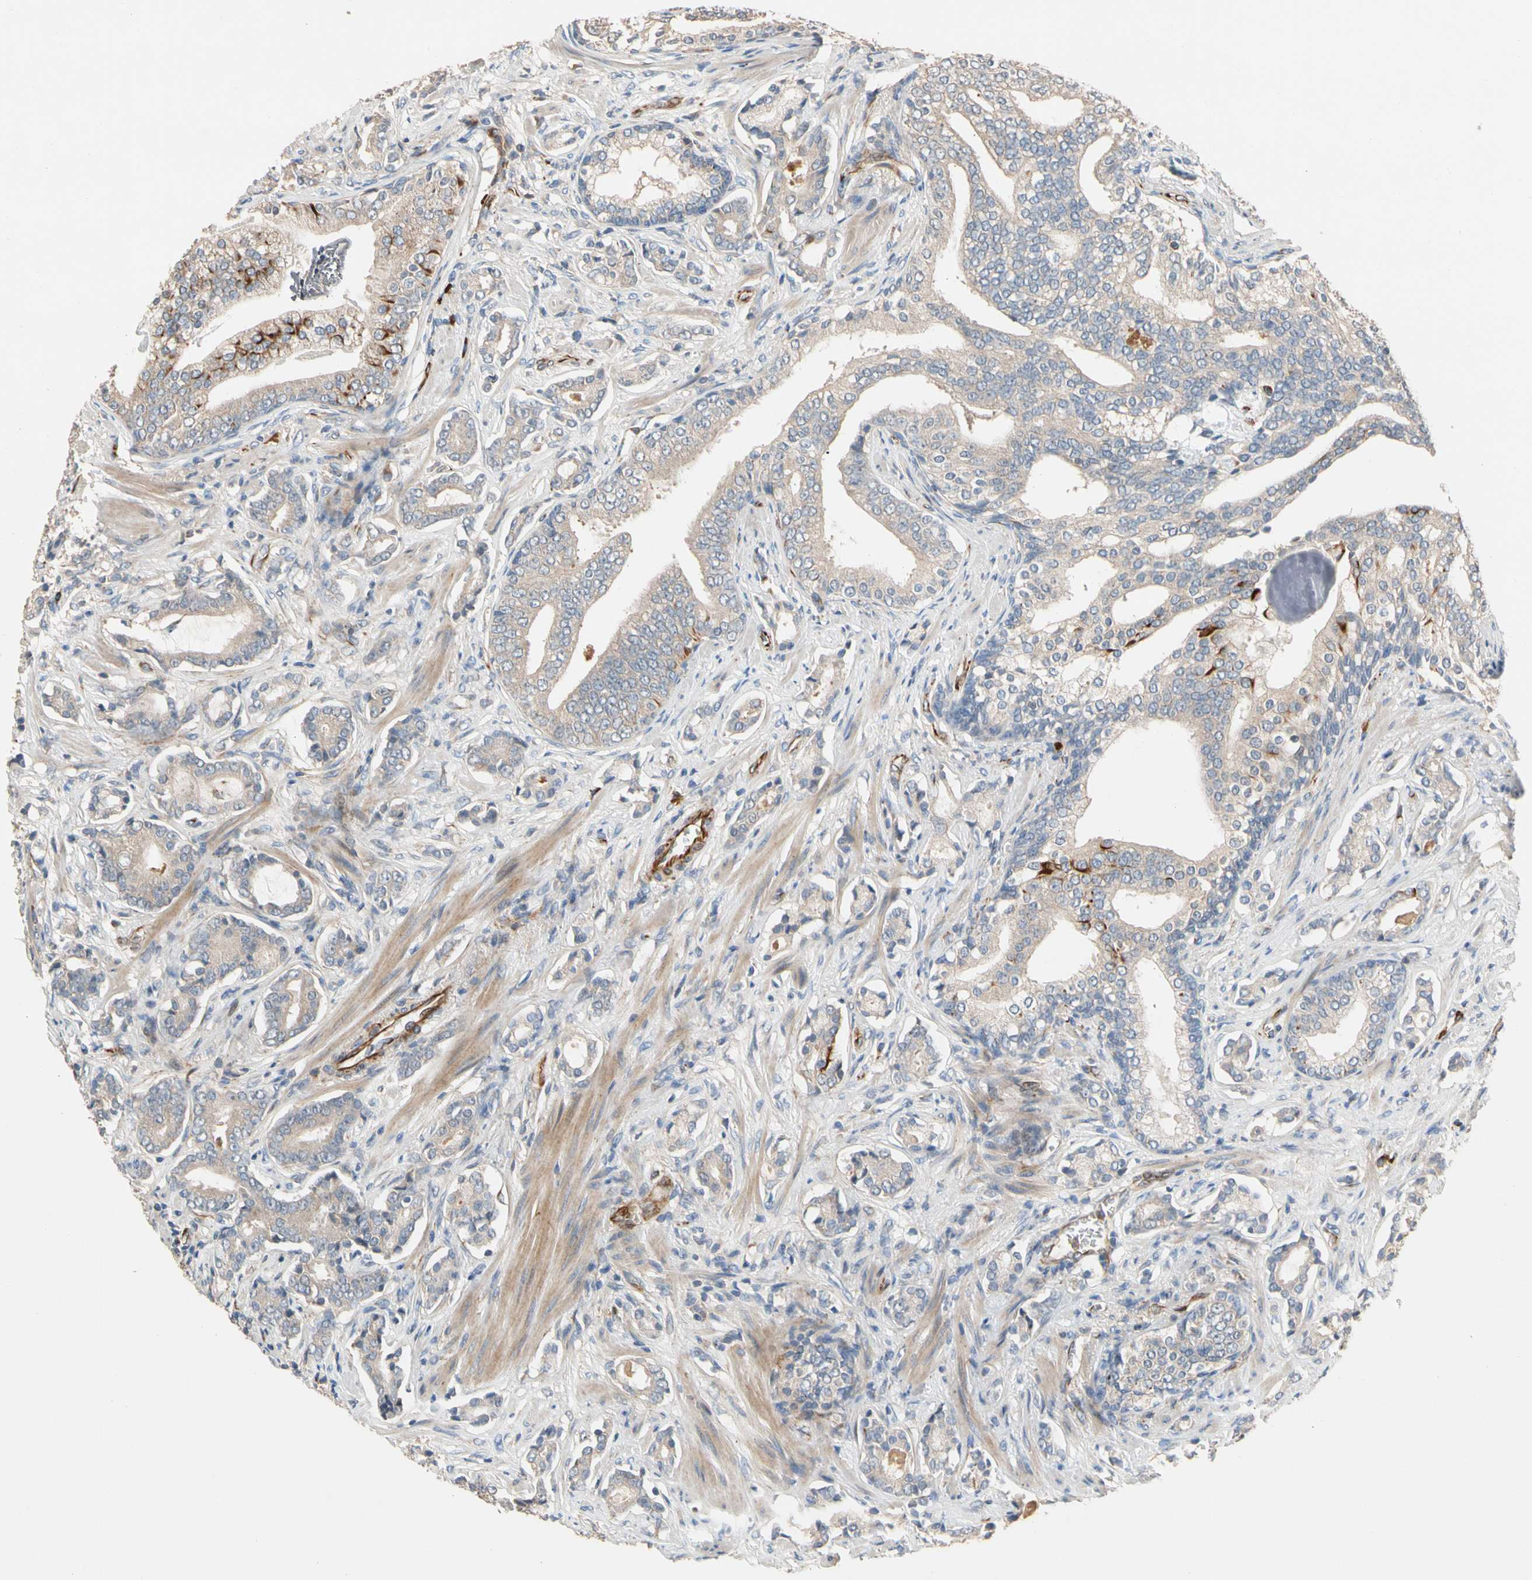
{"staining": {"intensity": "weak", "quantity": "25%-75%", "location": "cytoplasmic/membranous"}, "tissue": "prostate cancer", "cell_type": "Tumor cells", "image_type": "cancer", "snomed": [{"axis": "morphology", "description": "Adenocarcinoma, Low grade"}, {"axis": "topography", "description": "Prostate"}], "caption": "Weak cytoplasmic/membranous protein expression is identified in about 25%-75% of tumor cells in prostate cancer.", "gene": "FGD6", "patient": {"sex": "male", "age": 58}}